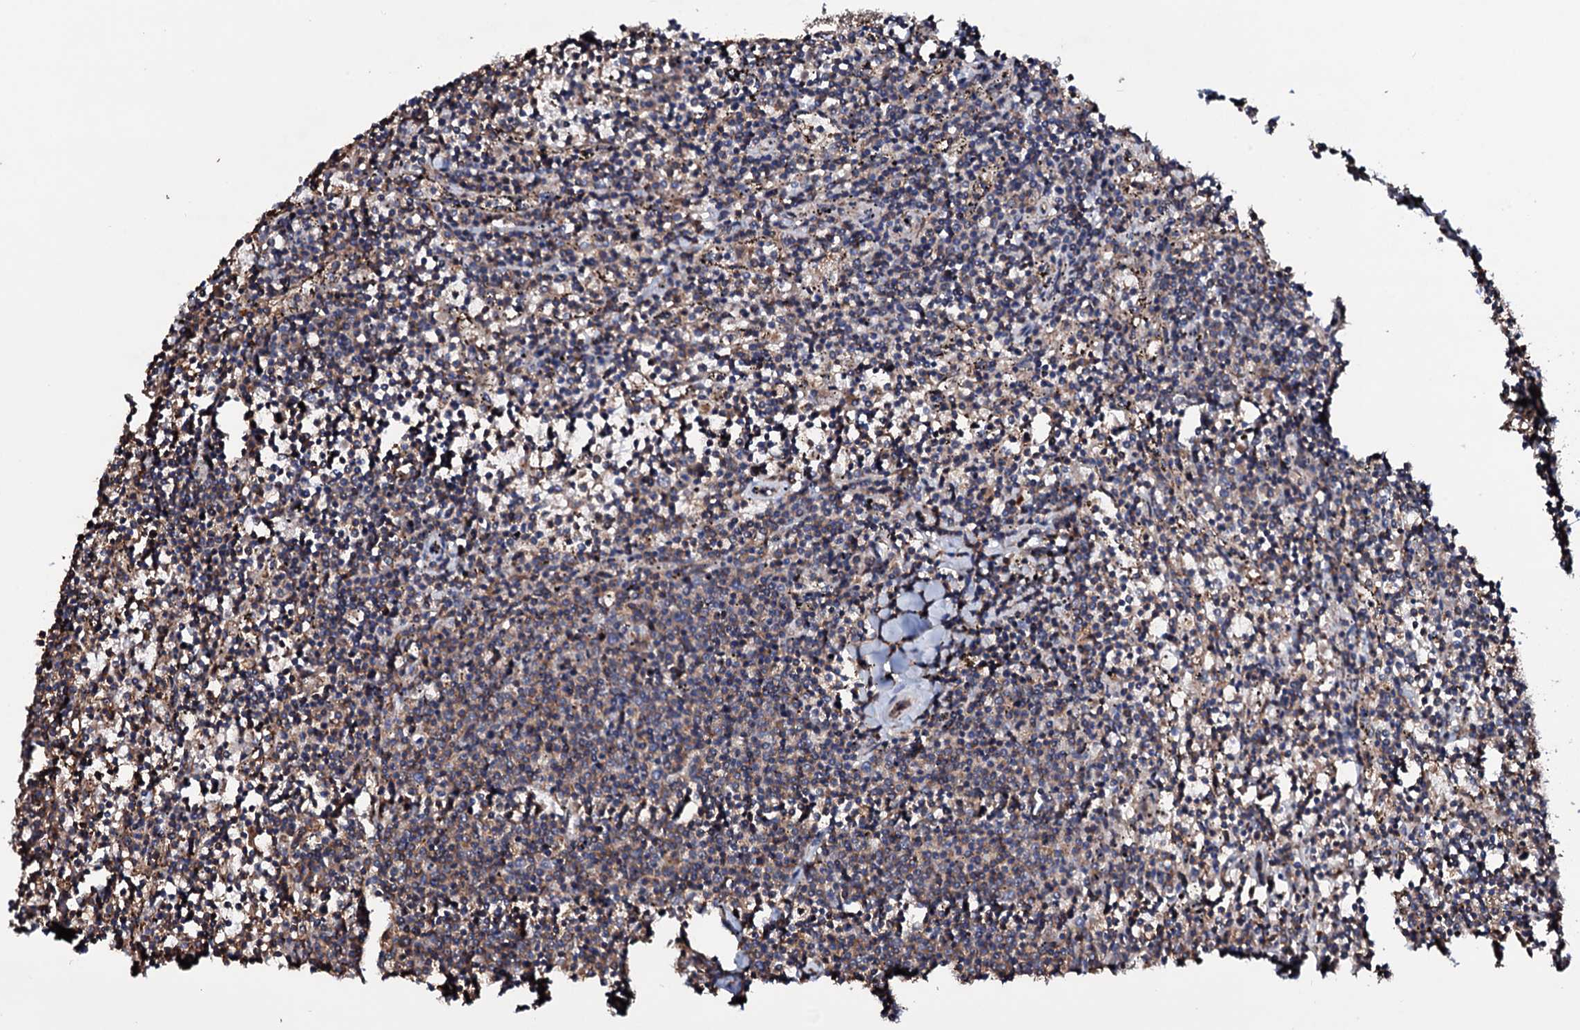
{"staining": {"intensity": "weak", "quantity": "25%-75%", "location": "cytoplasmic/membranous"}, "tissue": "lymphoma", "cell_type": "Tumor cells", "image_type": "cancer", "snomed": [{"axis": "morphology", "description": "Malignant lymphoma, non-Hodgkin's type, Low grade"}, {"axis": "topography", "description": "Spleen"}], "caption": "Protein staining shows weak cytoplasmic/membranous staining in approximately 25%-75% of tumor cells in malignant lymphoma, non-Hodgkin's type (low-grade).", "gene": "COG6", "patient": {"sex": "female", "age": 50}}